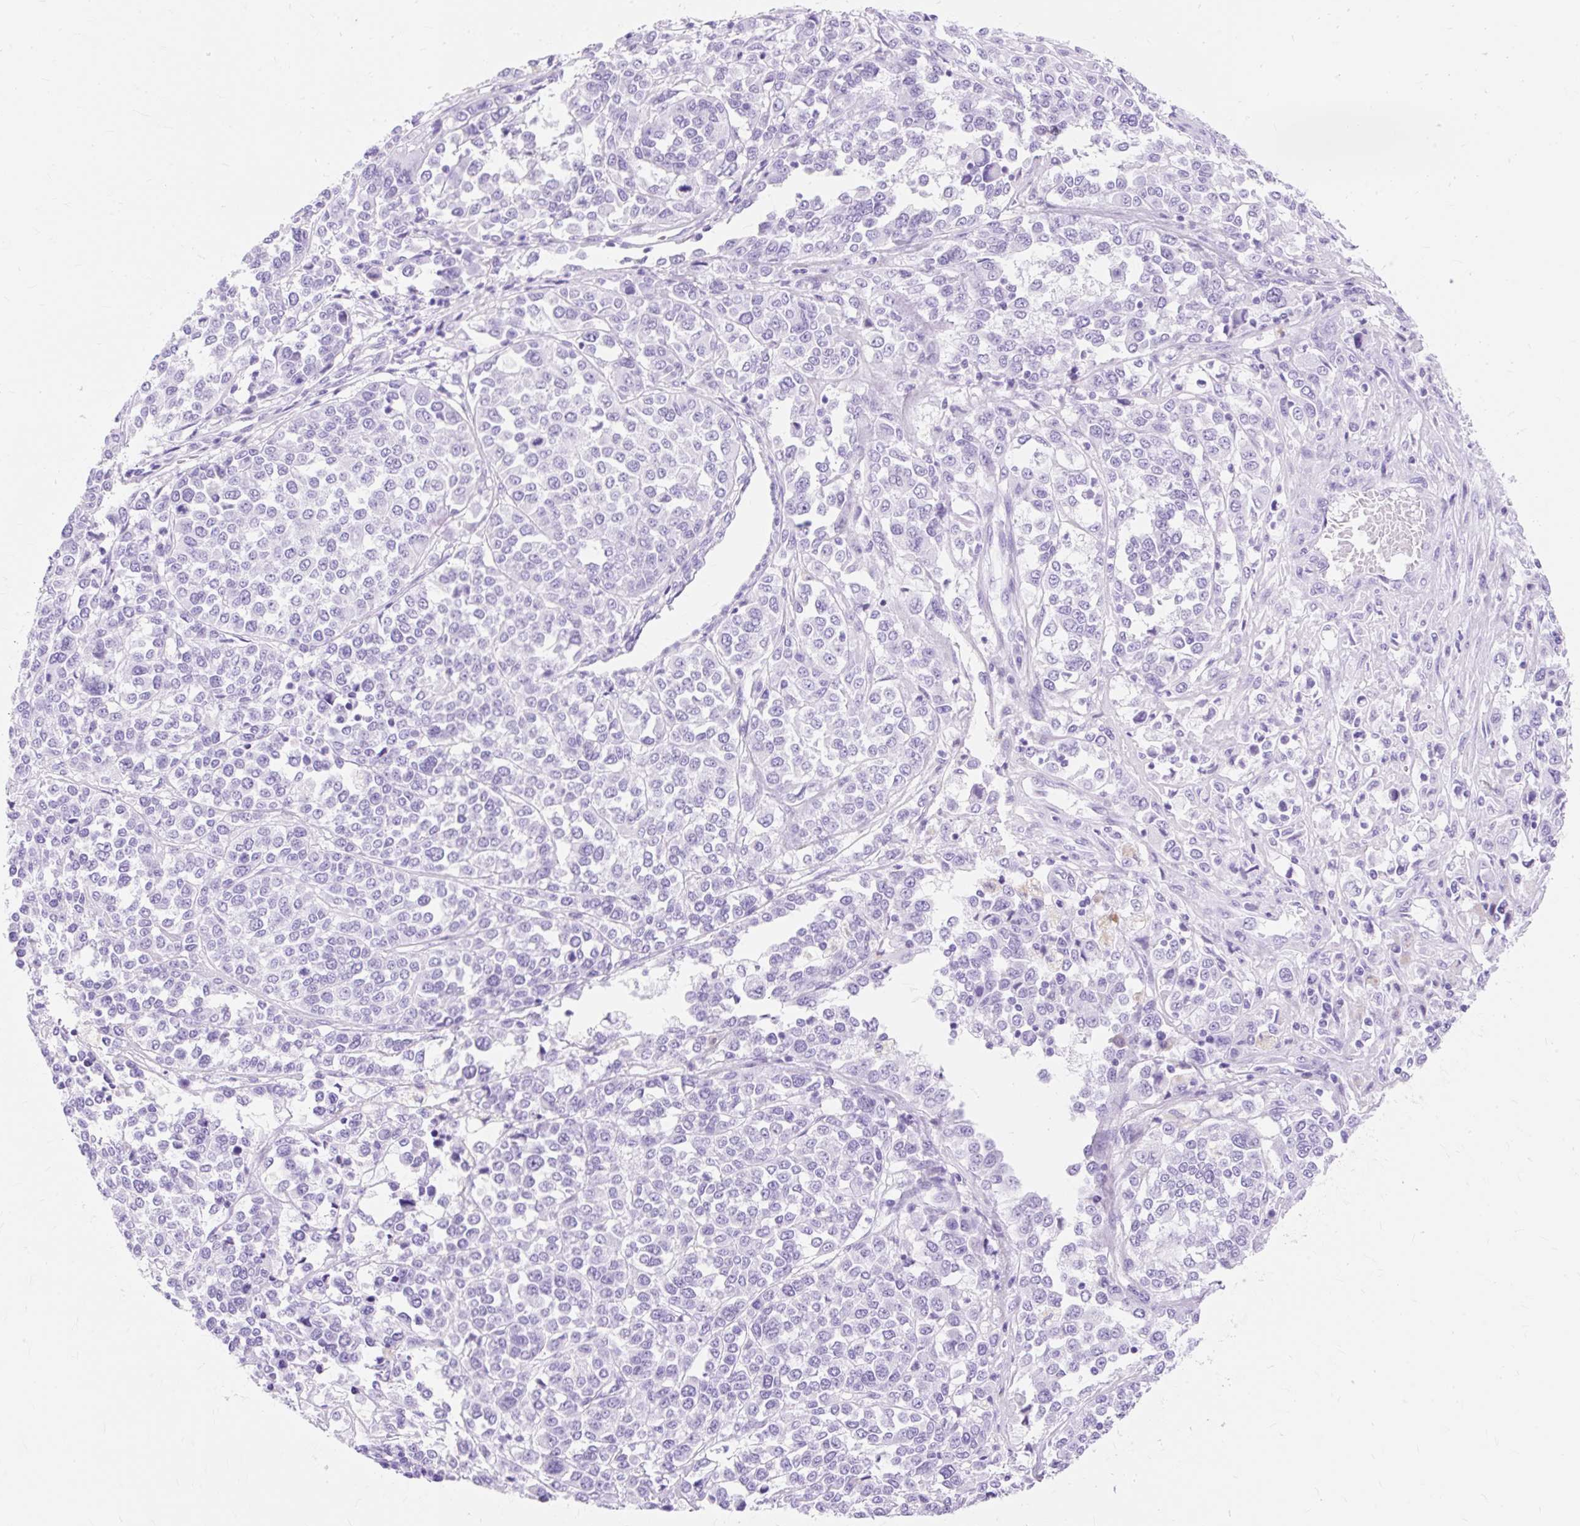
{"staining": {"intensity": "negative", "quantity": "none", "location": "none"}, "tissue": "melanoma", "cell_type": "Tumor cells", "image_type": "cancer", "snomed": [{"axis": "morphology", "description": "Malignant melanoma, Metastatic site"}, {"axis": "topography", "description": "Lymph node"}], "caption": "This is an IHC photomicrograph of human melanoma. There is no expression in tumor cells.", "gene": "MBP", "patient": {"sex": "male", "age": 44}}